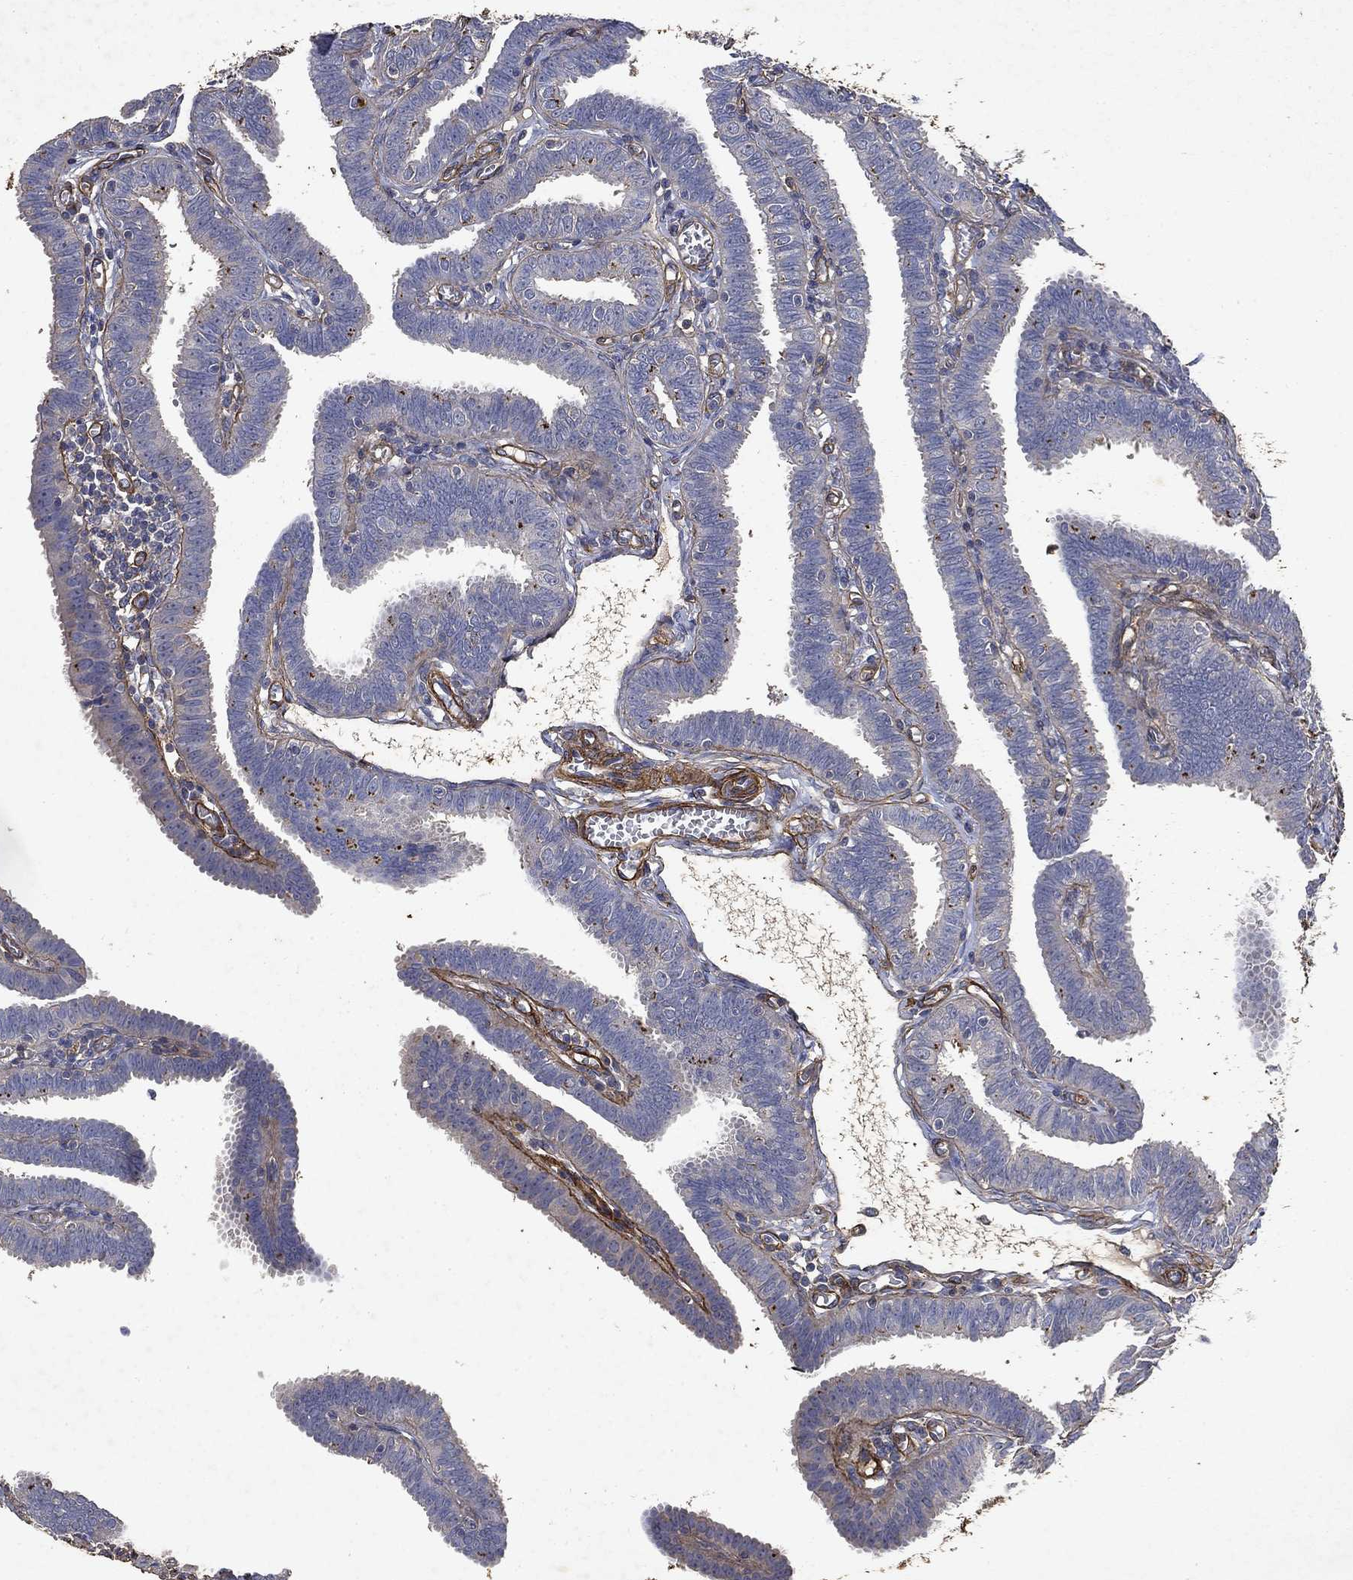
{"staining": {"intensity": "negative", "quantity": "none", "location": "none"}, "tissue": "fallopian tube", "cell_type": "Glandular cells", "image_type": "normal", "snomed": [{"axis": "morphology", "description": "Normal tissue, NOS"}, {"axis": "topography", "description": "Fallopian tube"}], "caption": "The immunohistochemistry (IHC) photomicrograph has no significant expression in glandular cells of fallopian tube. (DAB IHC visualized using brightfield microscopy, high magnification).", "gene": "COL4A2", "patient": {"sex": "female", "age": 25}}